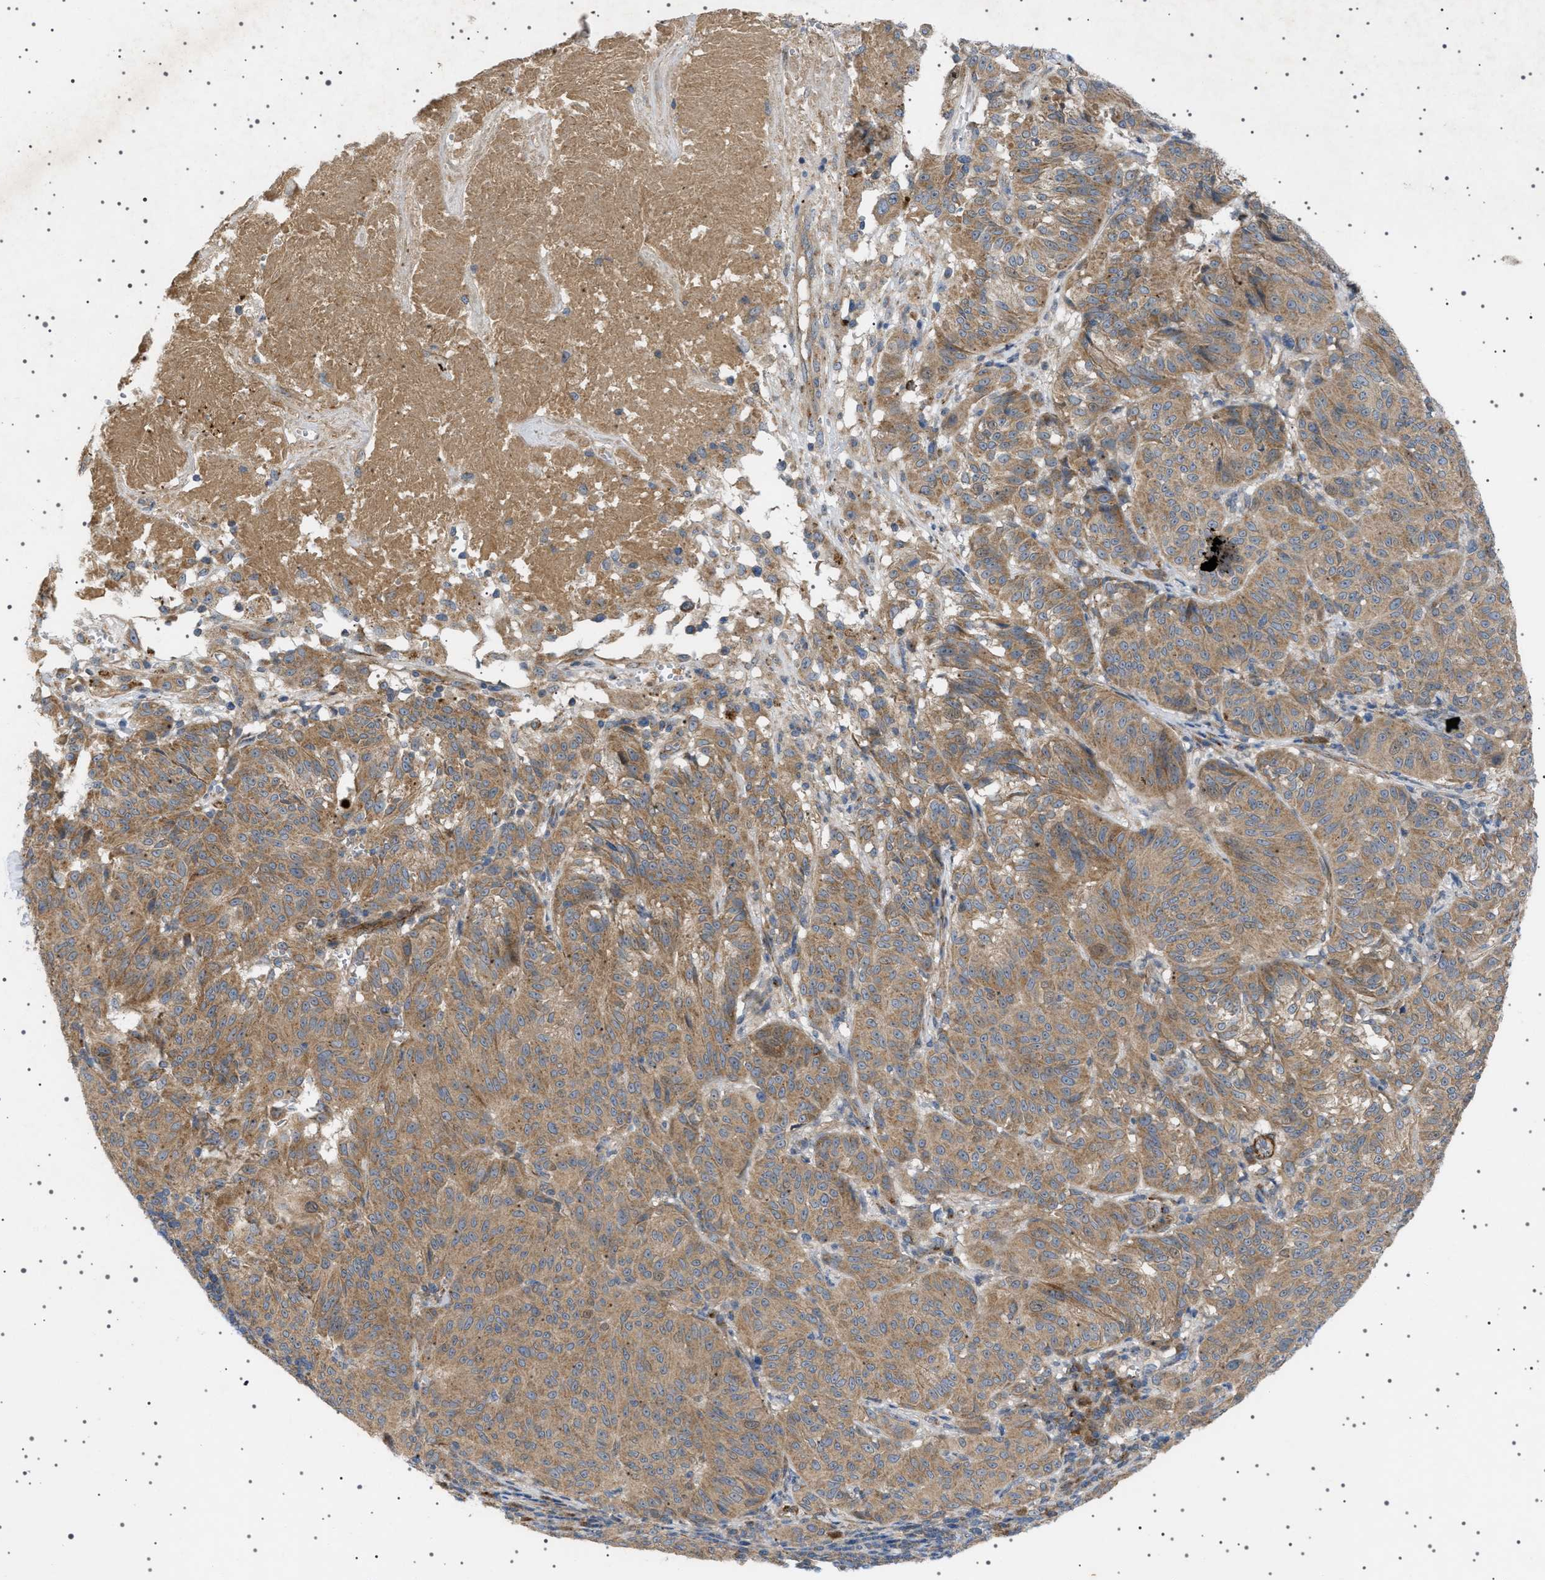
{"staining": {"intensity": "moderate", "quantity": ">75%", "location": "cytoplasmic/membranous"}, "tissue": "melanoma", "cell_type": "Tumor cells", "image_type": "cancer", "snomed": [{"axis": "morphology", "description": "Malignant melanoma, NOS"}, {"axis": "topography", "description": "Skin"}], "caption": "A brown stain shows moderate cytoplasmic/membranous positivity of a protein in human melanoma tumor cells. (Stains: DAB in brown, nuclei in blue, Microscopy: brightfield microscopy at high magnification).", "gene": "CCDC186", "patient": {"sex": "female", "age": 72}}